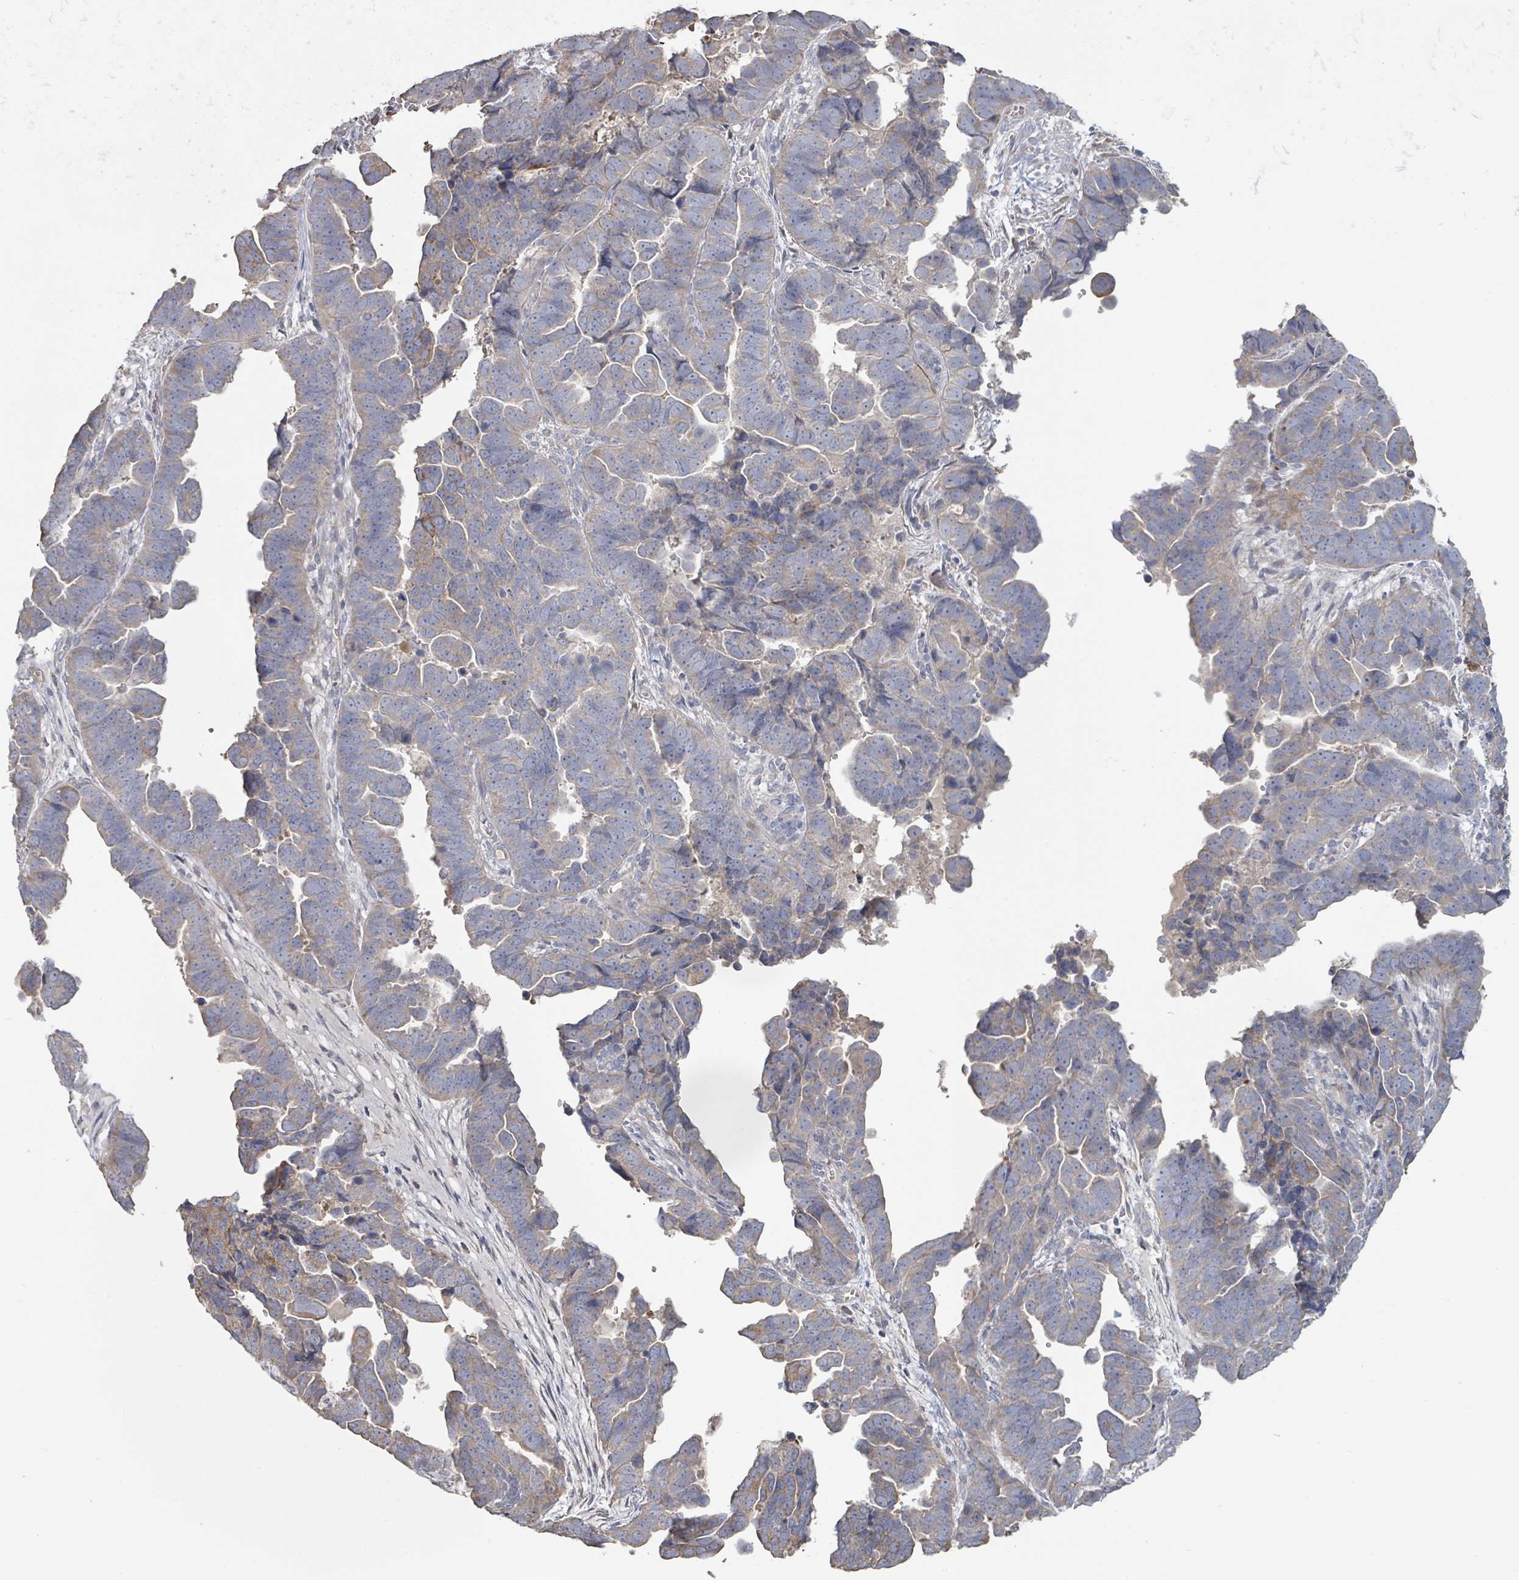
{"staining": {"intensity": "weak", "quantity": "25%-75%", "location": "cytoplasmic/membranous"}, "tissue": "endometrial cancer", "cell_type": "Tumor cells", "image_type": "cancer", "snomed": [{"axis": "morphology", "description": "Adenocarcinoma, NOS"}, {"axis": "topography", "description": "Endometrium"}], "caption": "This is a micrograph of immunohistochemistry staining of endometrial adenocarcinoma, which shows weak staining in the cytoplasmic/membranous of tumor cells.", "gene": "KCNS2", "patient": {"sex": "female", "age": 75}}